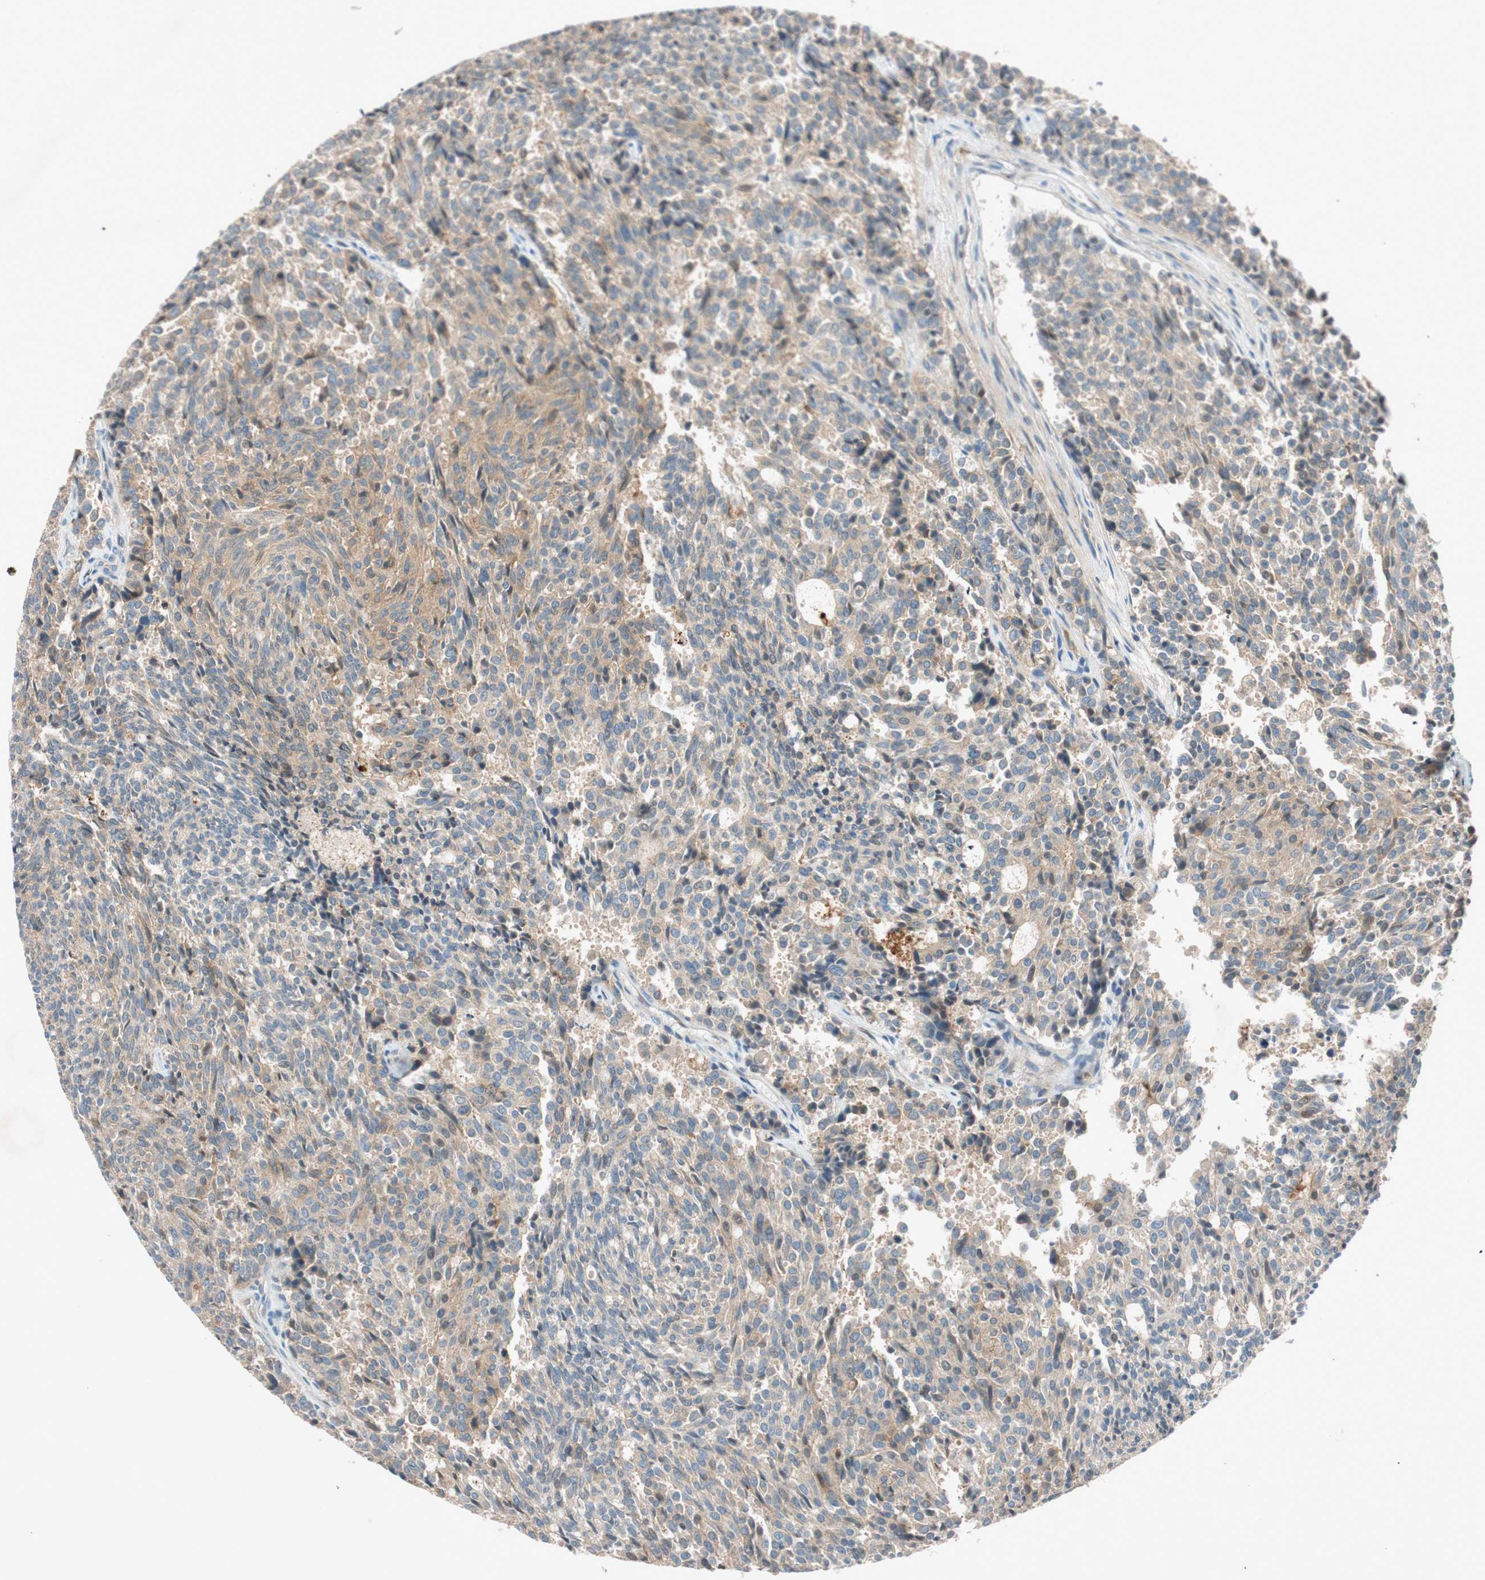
{"staining": {"intensity": "weak", "quantity": "25%-75%", "location": "cytoplasmic/membranous"}, "tissue": "carcinoid", "cell_type": "Tumor cells", "image_type": "cancer", "snomed": [{"axis": "morphology", "description": "Carcinoid, malignant, NOS"}, {"axis": "topography", "description": "Pancreas"}], "caption": "Weak cytoplasmic/membranous staining is seen in approximately 25%-75% of tumor cells in carcinoid.", "gene": "EPHA6", "patient": {"sex": "female", "age": 54}}